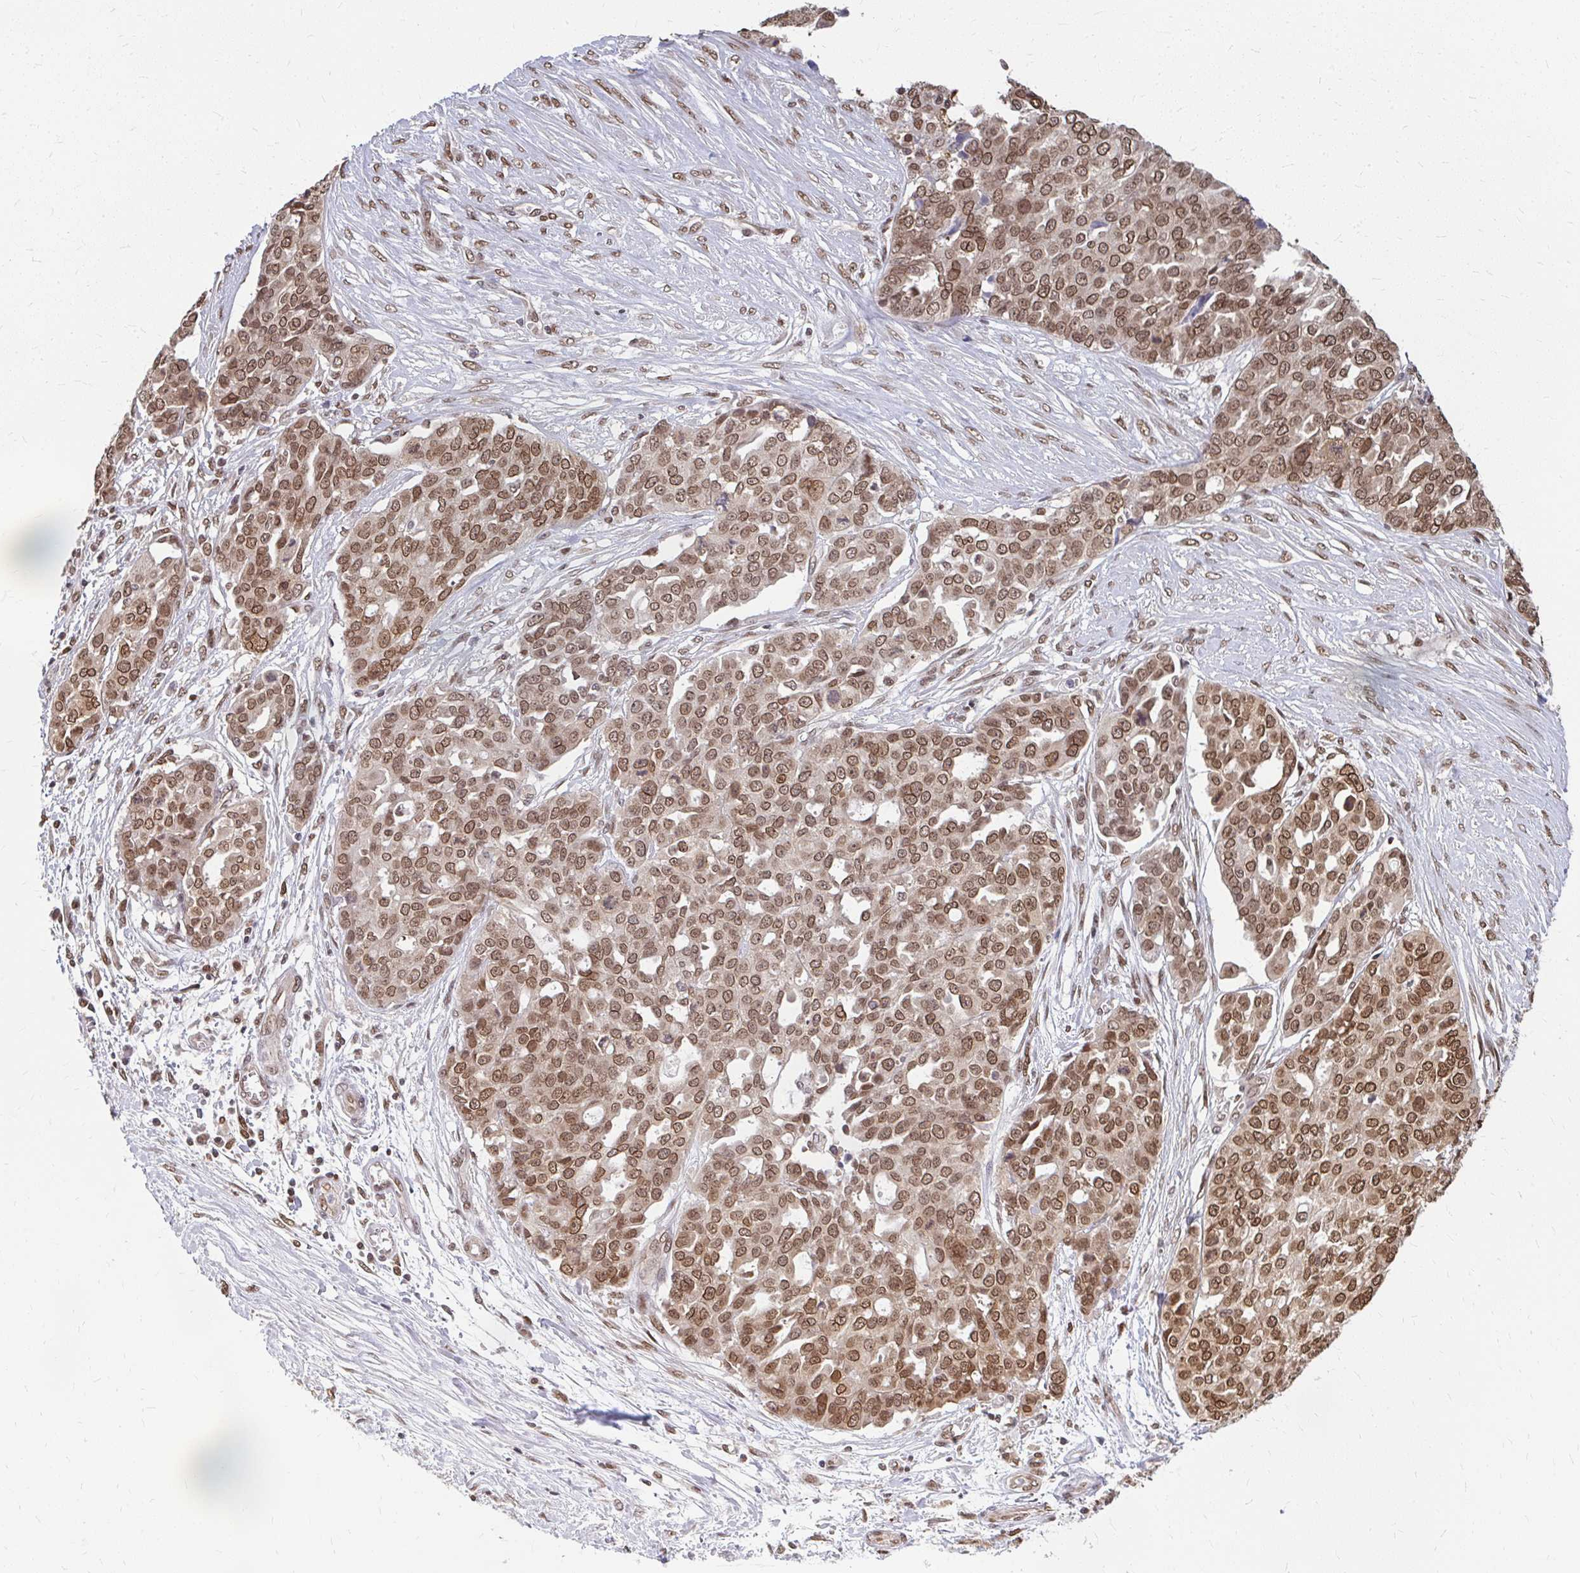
{"staining": {"intensity": "moderate", "quantity": ">75%", "location": "cytoplasmic/membranous,nuclear"}, "tissue": "ovarian cancer", "cell_type": "Tumor cells", "image_type": "cancer", "snomed": [{"axis": "morphology", "description": "Cystadenocarcinoma, serous, NOS"}, {"axis": "topography", "description": "Soft tissue"}, {"axis": "topography", "description": "Ovary"}], "caption": "This micrograph exhibits IHC staining of human serous cystadenocarcinoma (ovarian), with medium moderate cytoplasmic/membranous and nuclear positivity in approximately >75% of tumor cells.", "gene": "XPO1", "patient": {"sex": "female", "age": 57}}